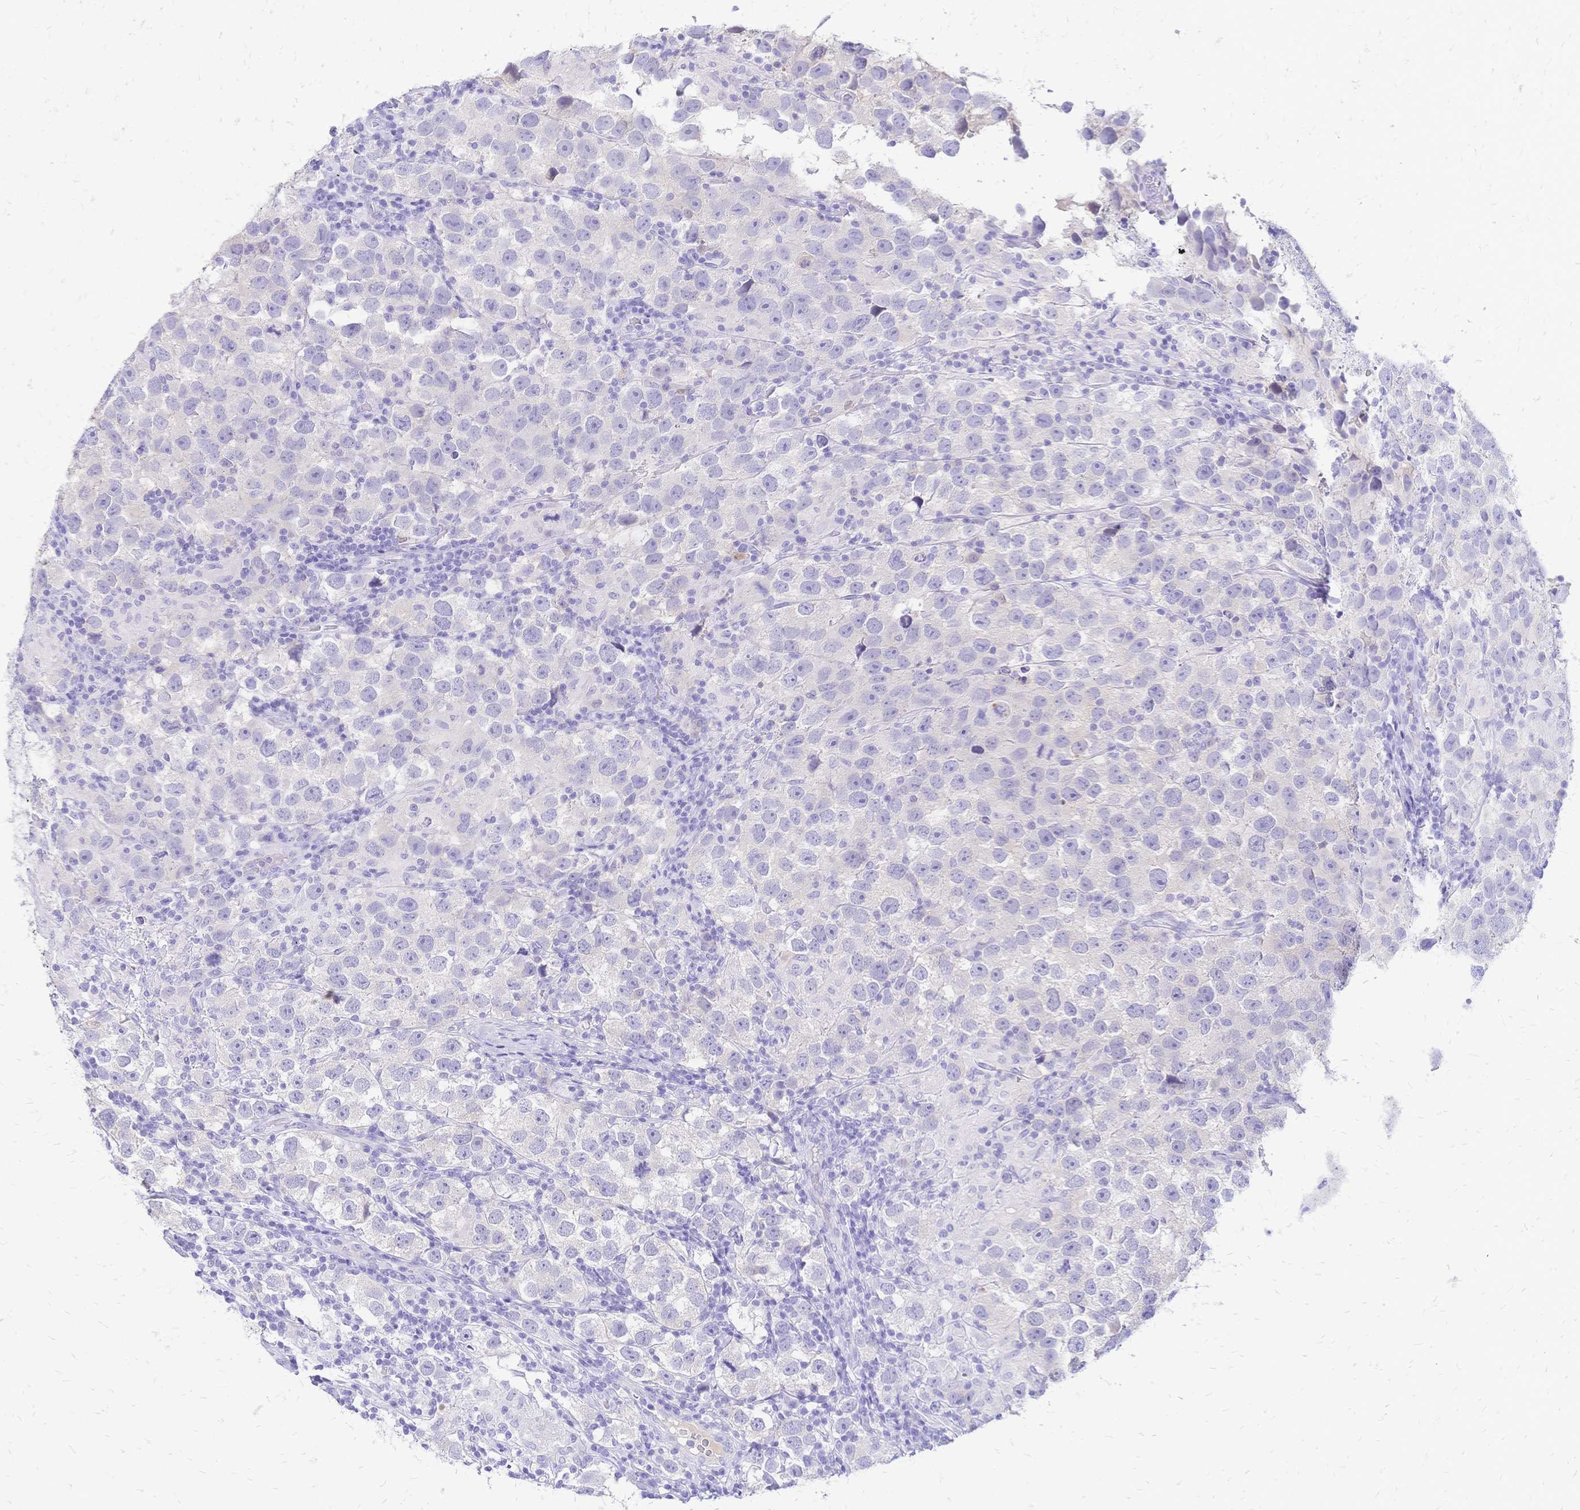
{"staining": {"intensity": "negative", "quantity": "none", "location": "none"}, "tissue": "testis cancer", "cell_type": "Tumor cells", "image_type": "cancer", "snomed": [{"axis": "morphology", "description": "Seminoma, NOS"}, {"axis": "topography", "description": "Testis"}], "caption": "Tumor cells are negative for brown protein staining in testis seminoma.", "gene": "FA2H", "patient": {"sex": "male", "age": 26}}